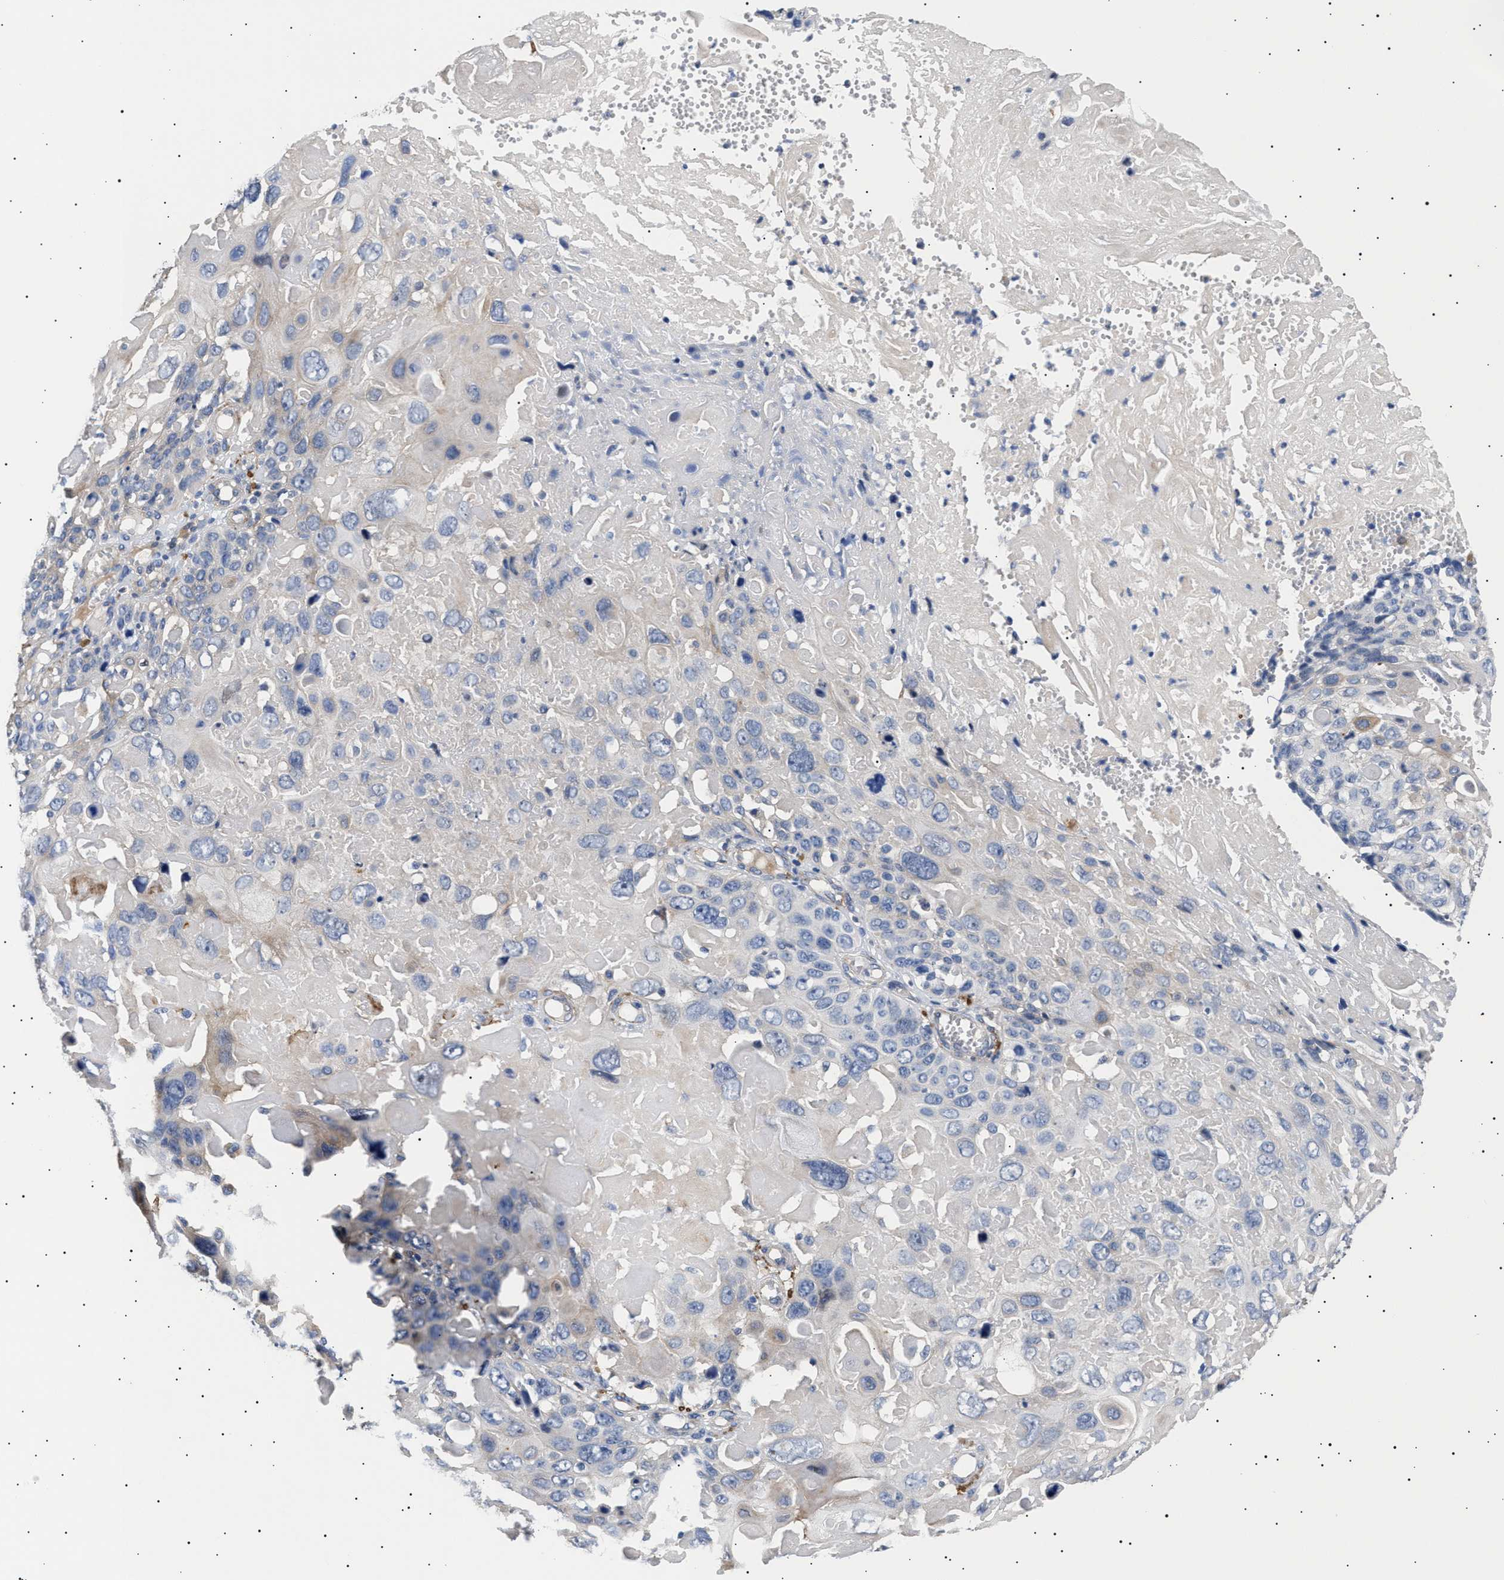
{"staining": {"intensity": "negative", "quantity": "none", "location": "none"}, "tissue": "cervical cancer", "cell_type": "Tumor cells", "image_type": "cancer", "snomed": [{"axis": "morphology", "description": "Squamous cell carcinoma, NOS"}, {"axis": "topography", "description": "Cervix"}], "caption": "Image shows no significant protein positivity in tumor cells of cervical squamous cell carcinoma.", "gene": "HEMGN", "patient": {"sex": "female", "age": 74}}